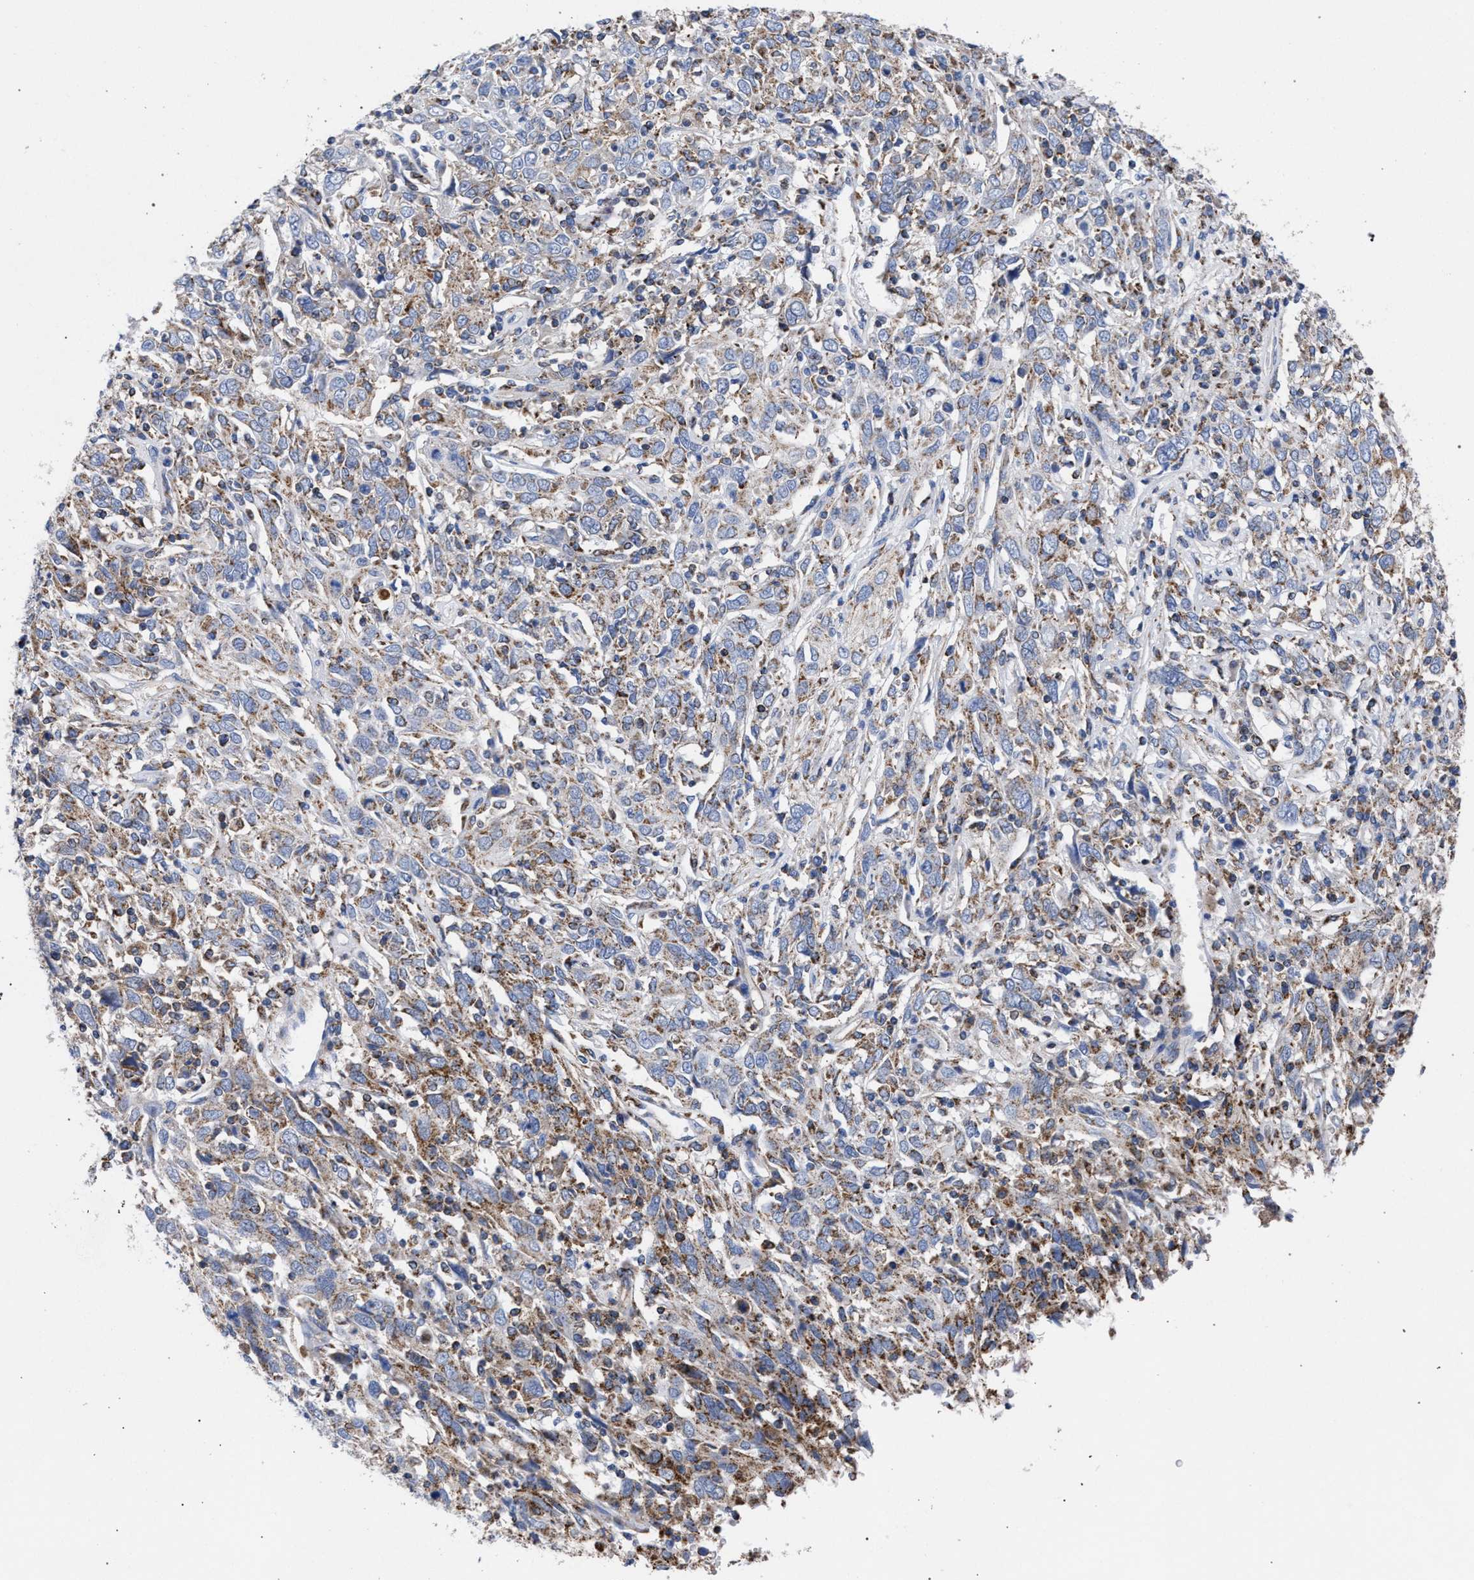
{"staining": {"intensity": "moderate", "quantity": "<25%", "location": "cytoplasmic/membranous"}, "tissue": "cervical cancer", "cell_type": "Tumor cells", "image_type": "cancer", "snomed": [{"axis": "morphology", "description": "Squamous cell carcinoma, NOS"}, {"axis": "topography", "description": "Cervix"}], "caption": "Moderate cytoplasmic/membranous protein positivity is seen in approximately <25% of tumor cells in cervical cancer (squamous cell carcinoma).", "gene": "ACADS", "patient": {"sex": "female", "age": 46}}